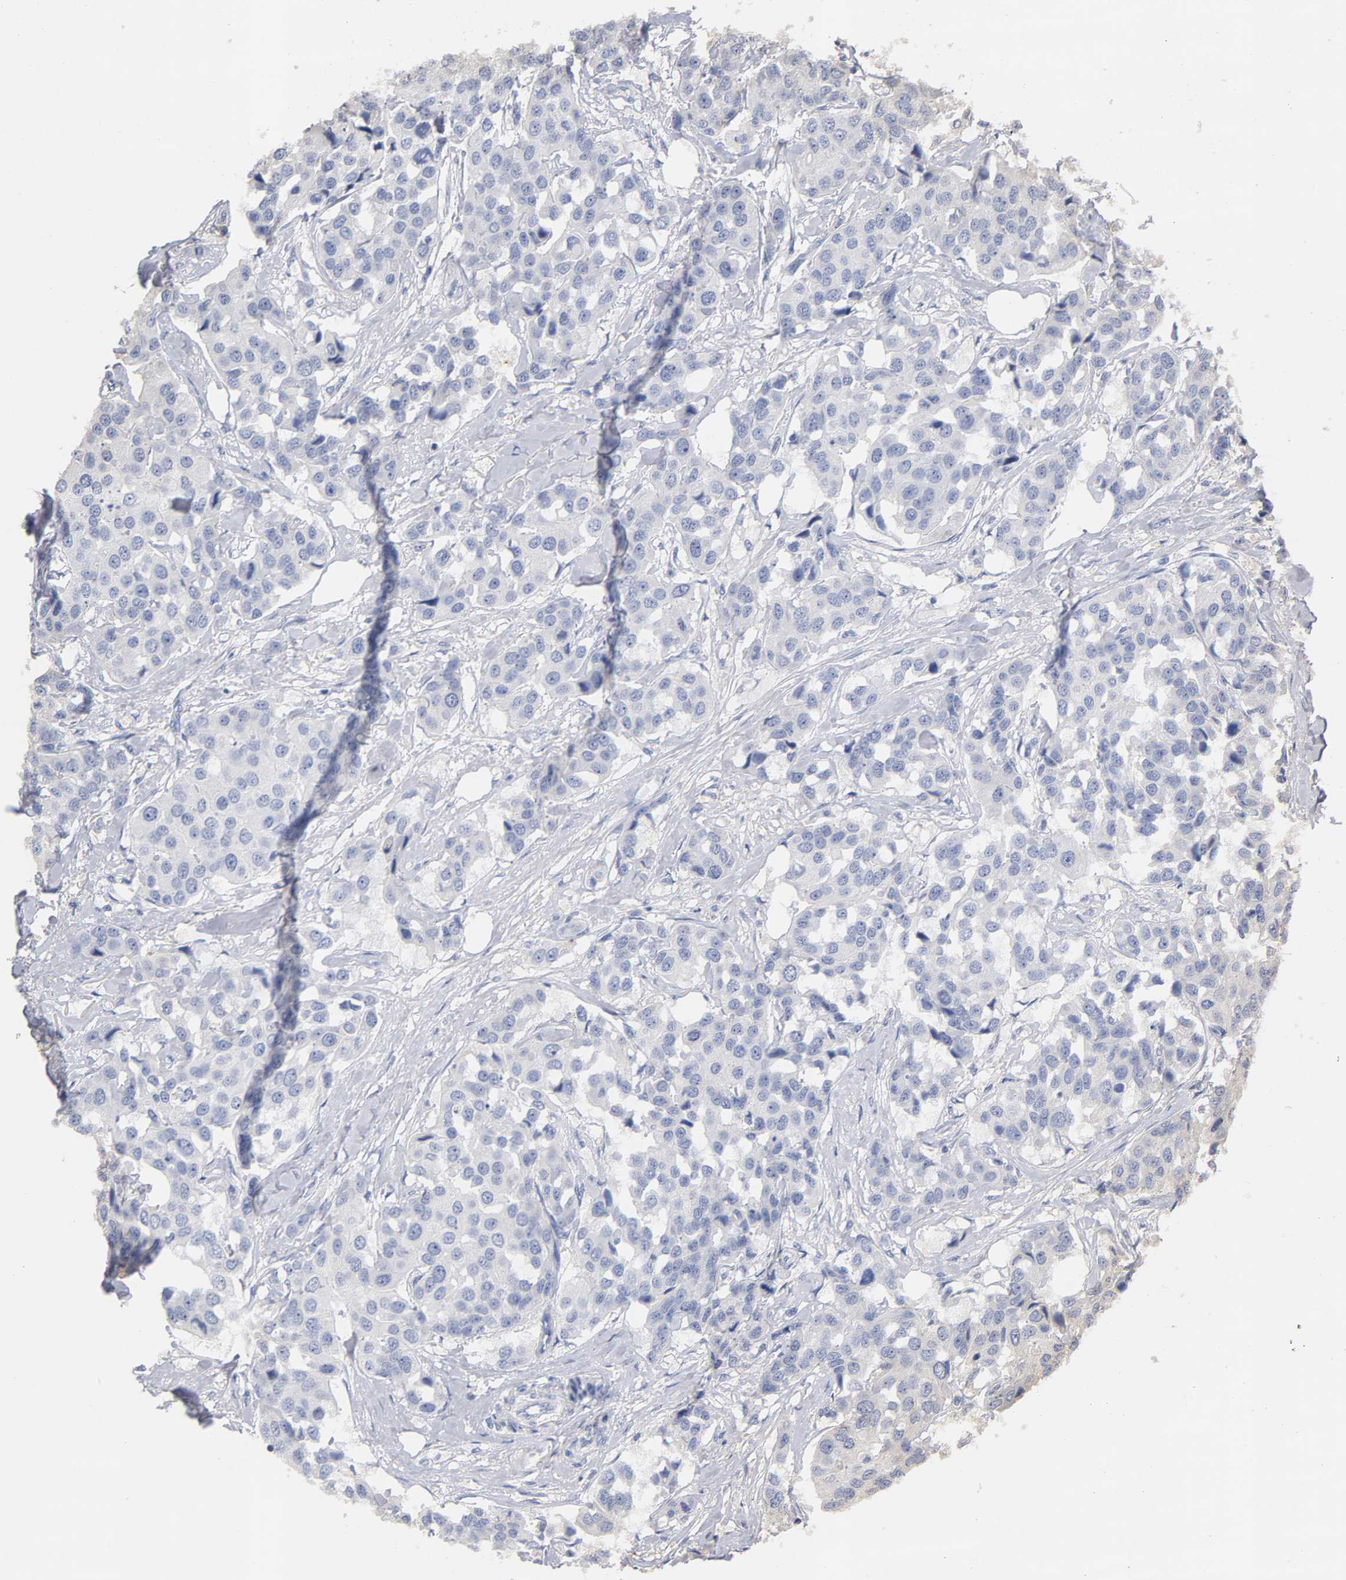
{"staining": {"intensity": "negative", "quantity": "none", "location": "none"}, "tissue": "breast cancer", "cell_type": "Tumor cells", "image_type": "cancer", "snomed": [{"axis": "morphology", "description": "Duct carcinoma"}, {"axis": "topography", "description": "Breast"}], "caption": "An immunohistochemistry histopathology image of breast intraductal carcinoma is shown. There is no staining in tumor cells of breast intraductal carcinoma.", "gene": "VSIG4", "patient": {"sex": "female", "age": 80}}